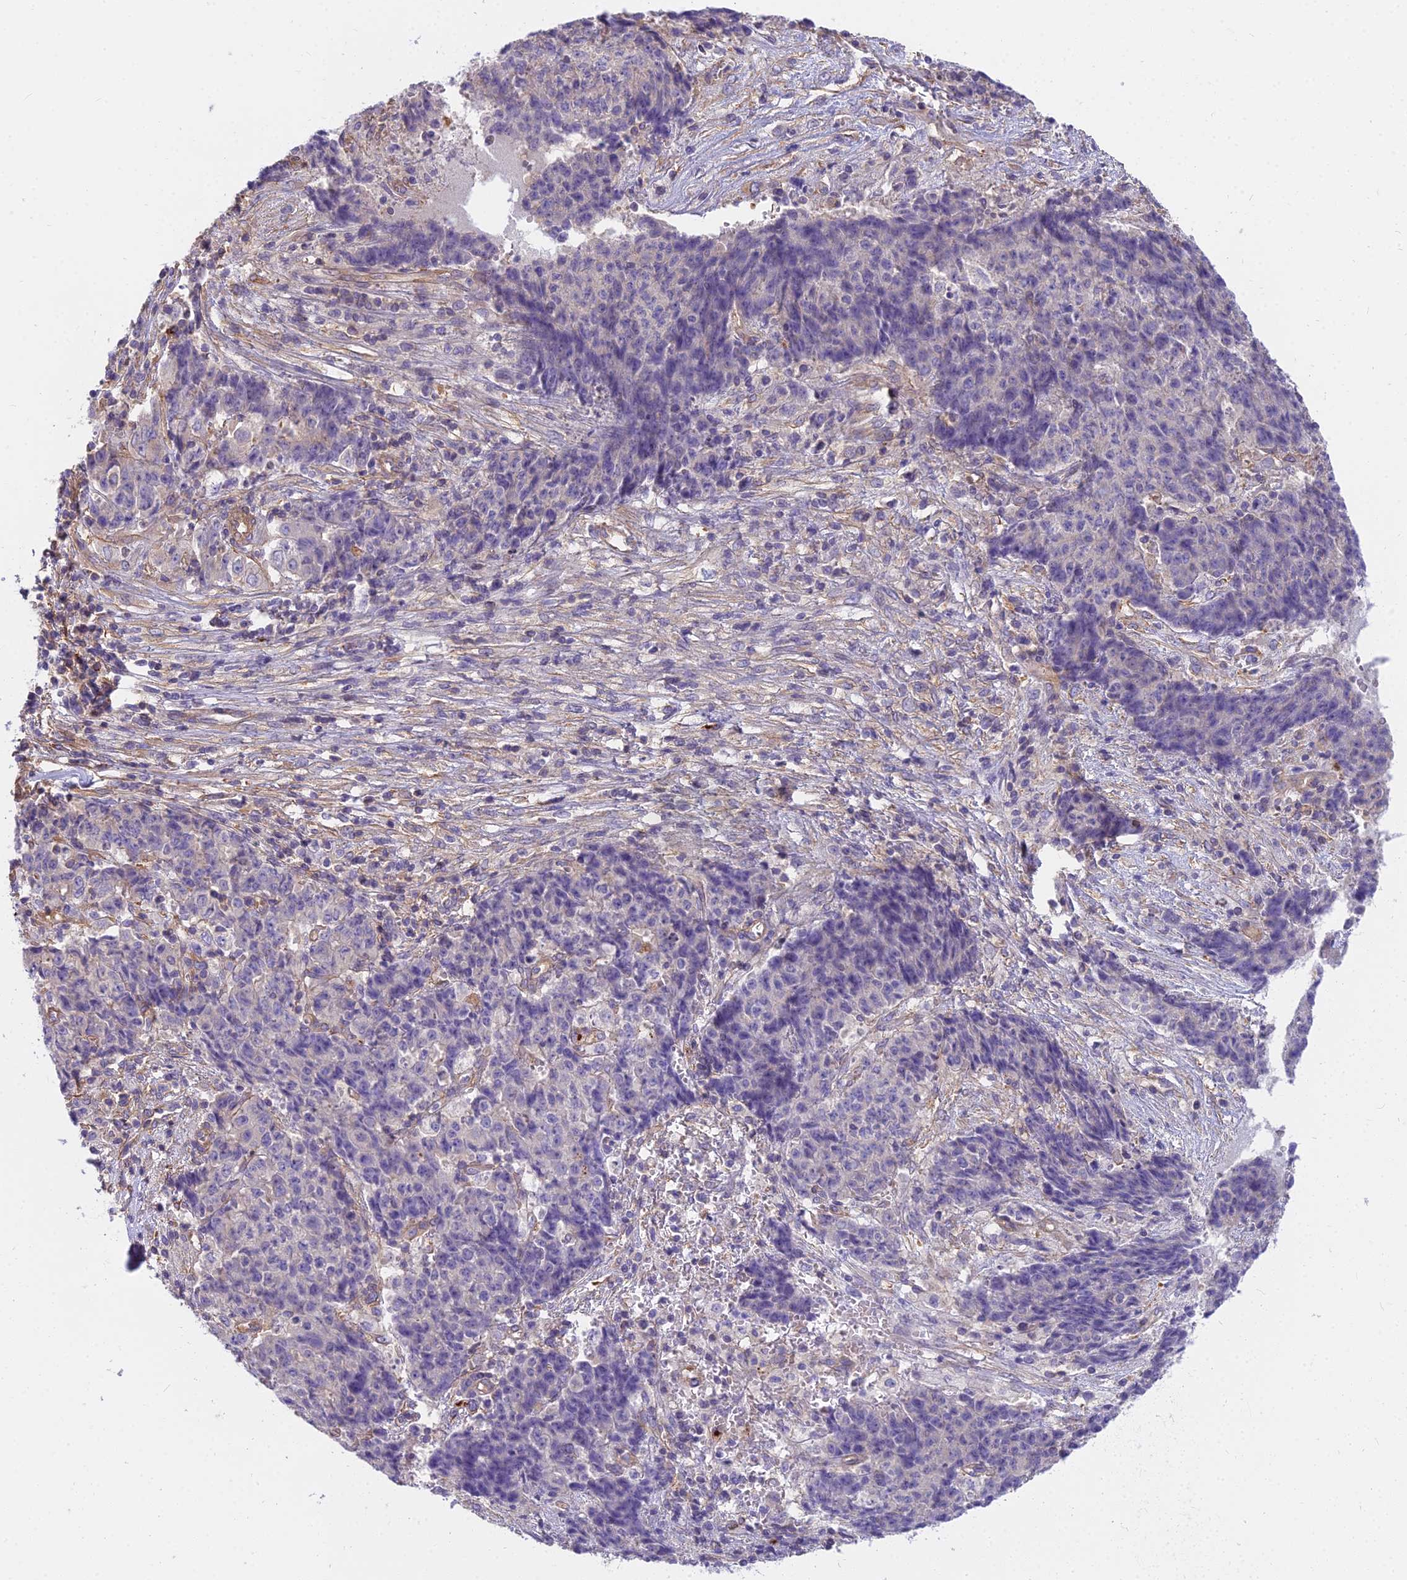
{"staining": {"intensity": "negative", "quantity": "none", "location": "none"}, "tissue": "ovarian cancer", "cell_type": "Tumor cells", "image_type": "cancer", "snomed": [{"axis": "morphology", "description": "Carcinoma, endometroid"}, {"axis": "topography", "description": "Ovary"}], "caption": "Ovarian cancer (endometroid carcinoma) was stained to show a protein in brown. There is no significant staining in tumor cells.", "gene": "HLA-DOA", "patient": {"sex": "female", "age": 42}}